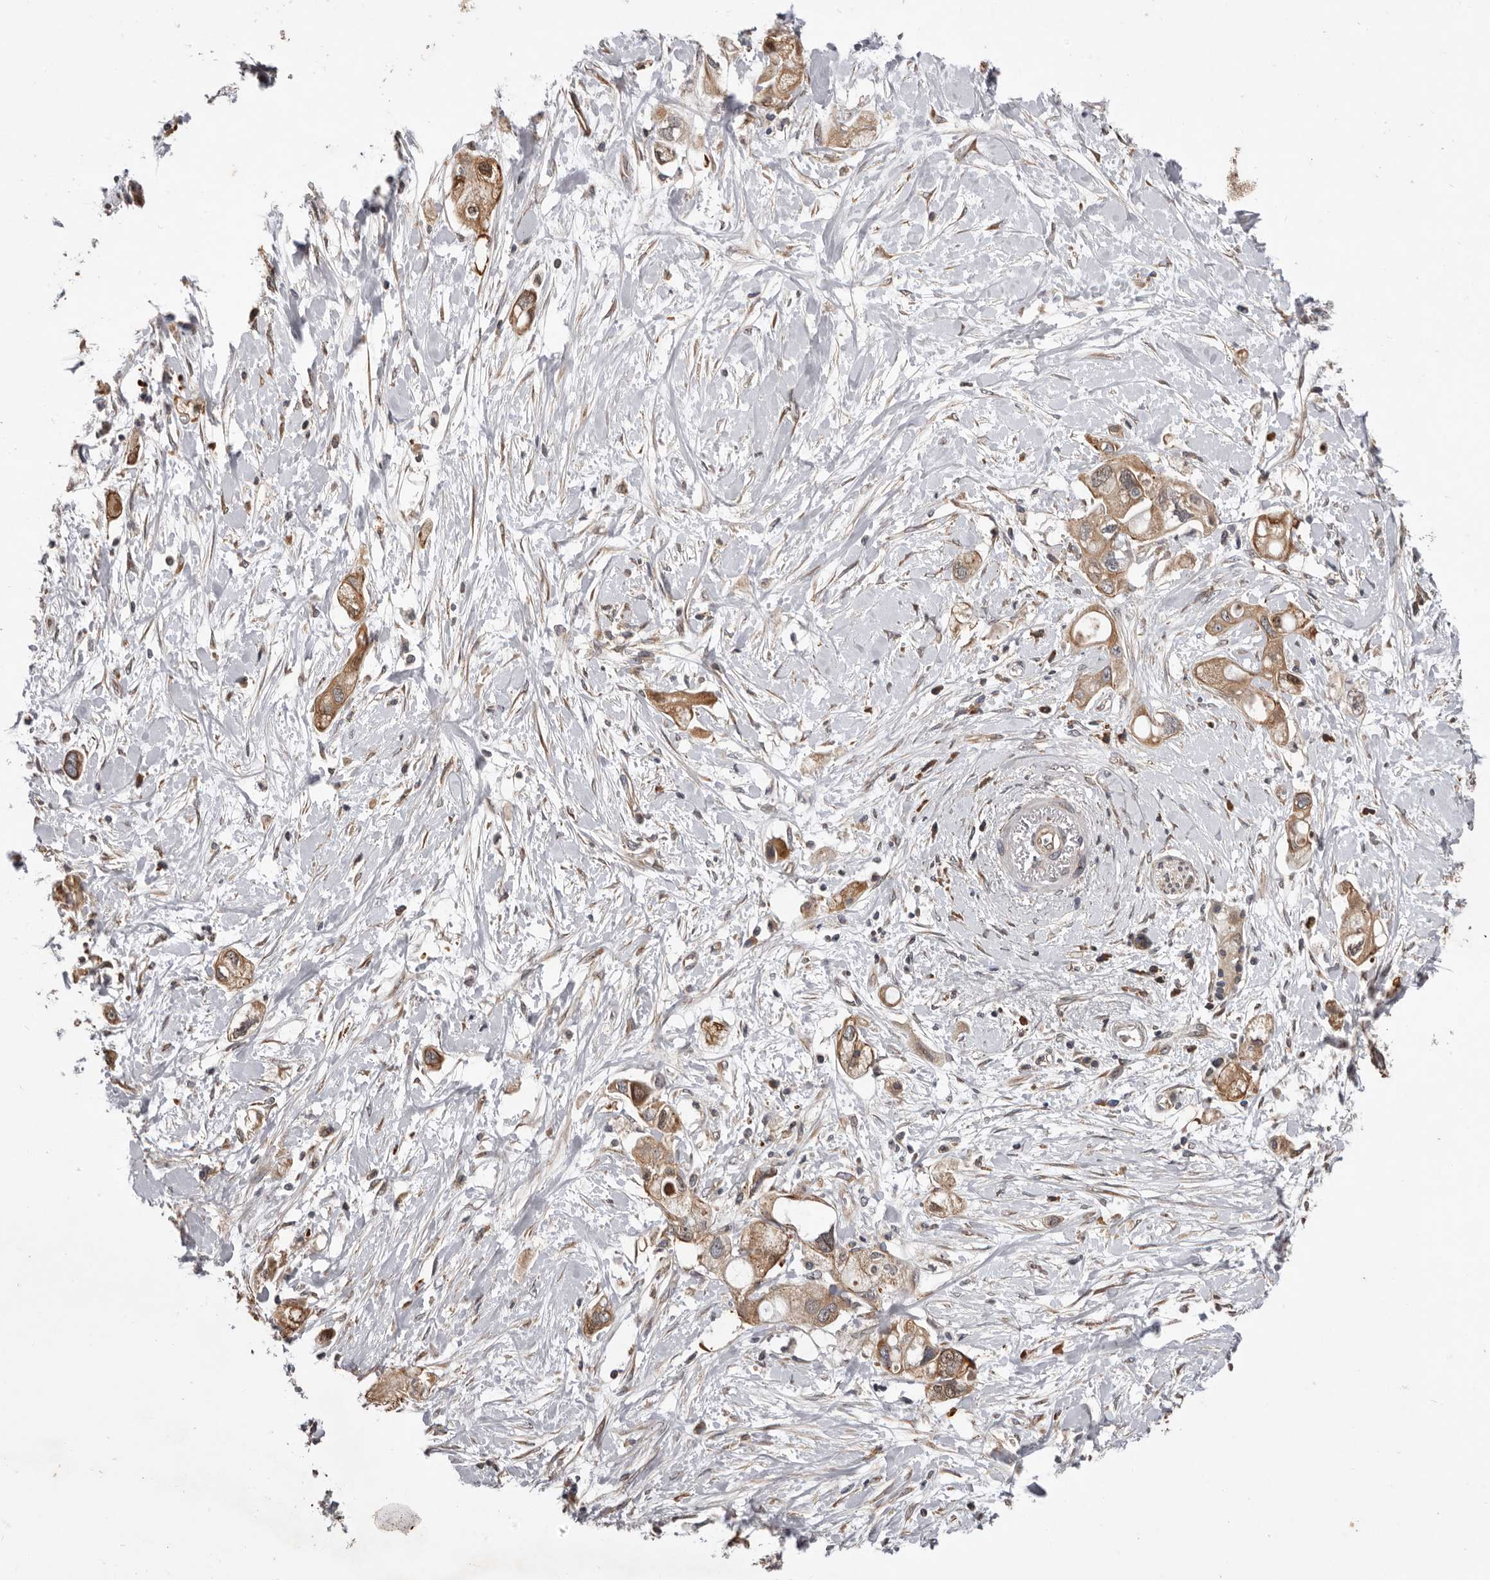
{"staining": {"intensity": "moderate", "quantity": ">75%", "location": "cytoplasmic/membranous"}, "tissue": "pancreatic cancer", "cell_type": "Tumor cells", "image_type": "cancer", "snomed": [{"axis": "morphology", "description": "Adenocarcinoma, NOS"}, {"axis": "topography", "description": "Pancreas"}], "caption": "Tumor cells demonstrate medium levels of moderate cytoplasmic/membranous positivity in approximately >75% of cells in human adenocarcinoma (pancreatic).", "gene": "GADD45B", "patient": {"sex": "female", "age": 56}}